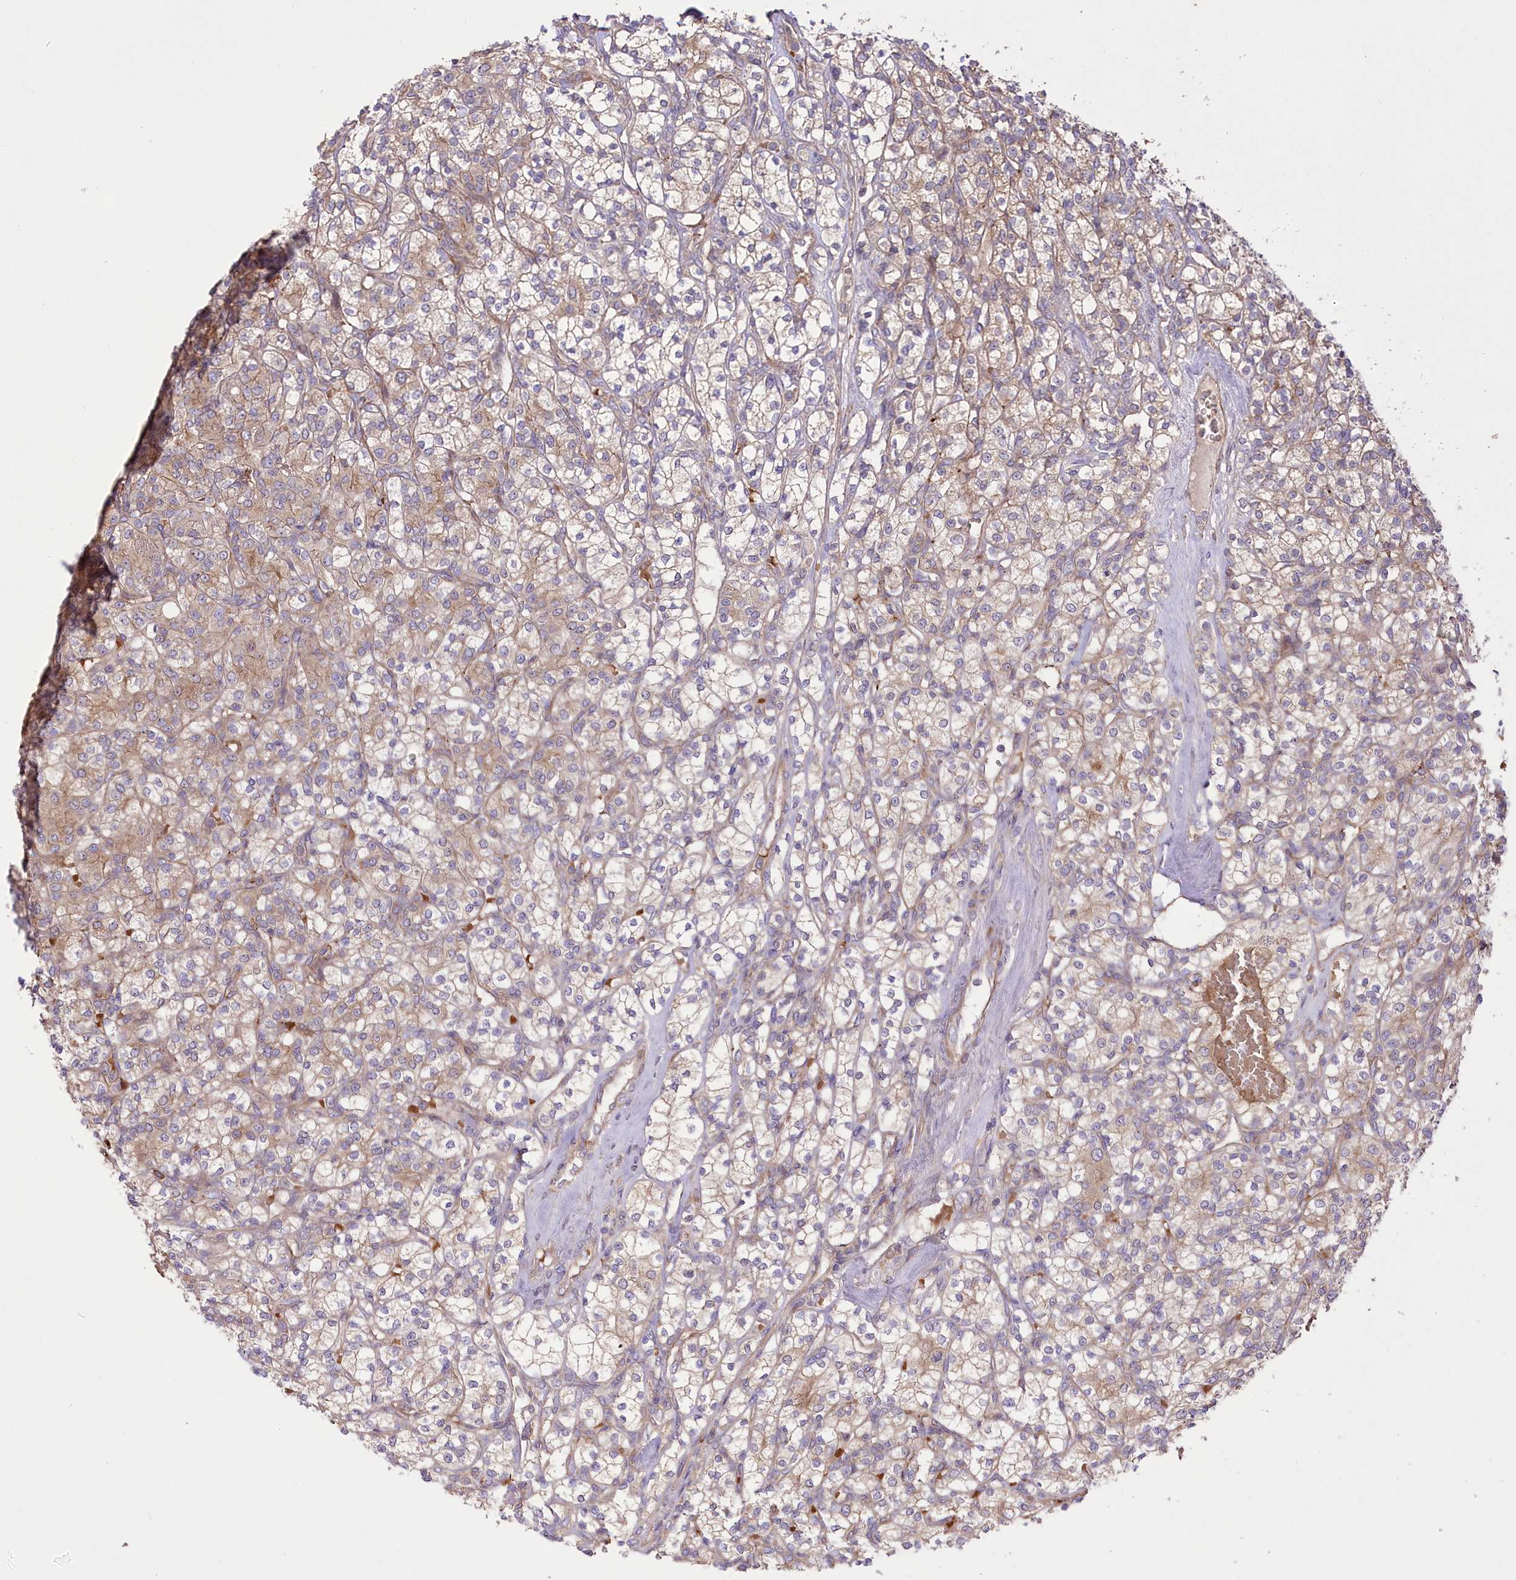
{"staining": {"intensity": "weak", "quantity": "<25%", "location": "cytoplasmic/membranous"}, "tissue": "renal cancer", "cell_type": "Tumor cells", "image_type": "cancer", "snomed": [{"axis": "morphology", "description": "Adenocarcinoma, NOS"}, {"axis": "topography", "description": "Kidney"}], "caption": "Immunohistochemistry image of renal adenocarcinoma stained for a protein (brown), which demonstrates no positivity in tumor cells.", "gene": "TRUB1", "patient": {"sex": "male", "age": 77}}